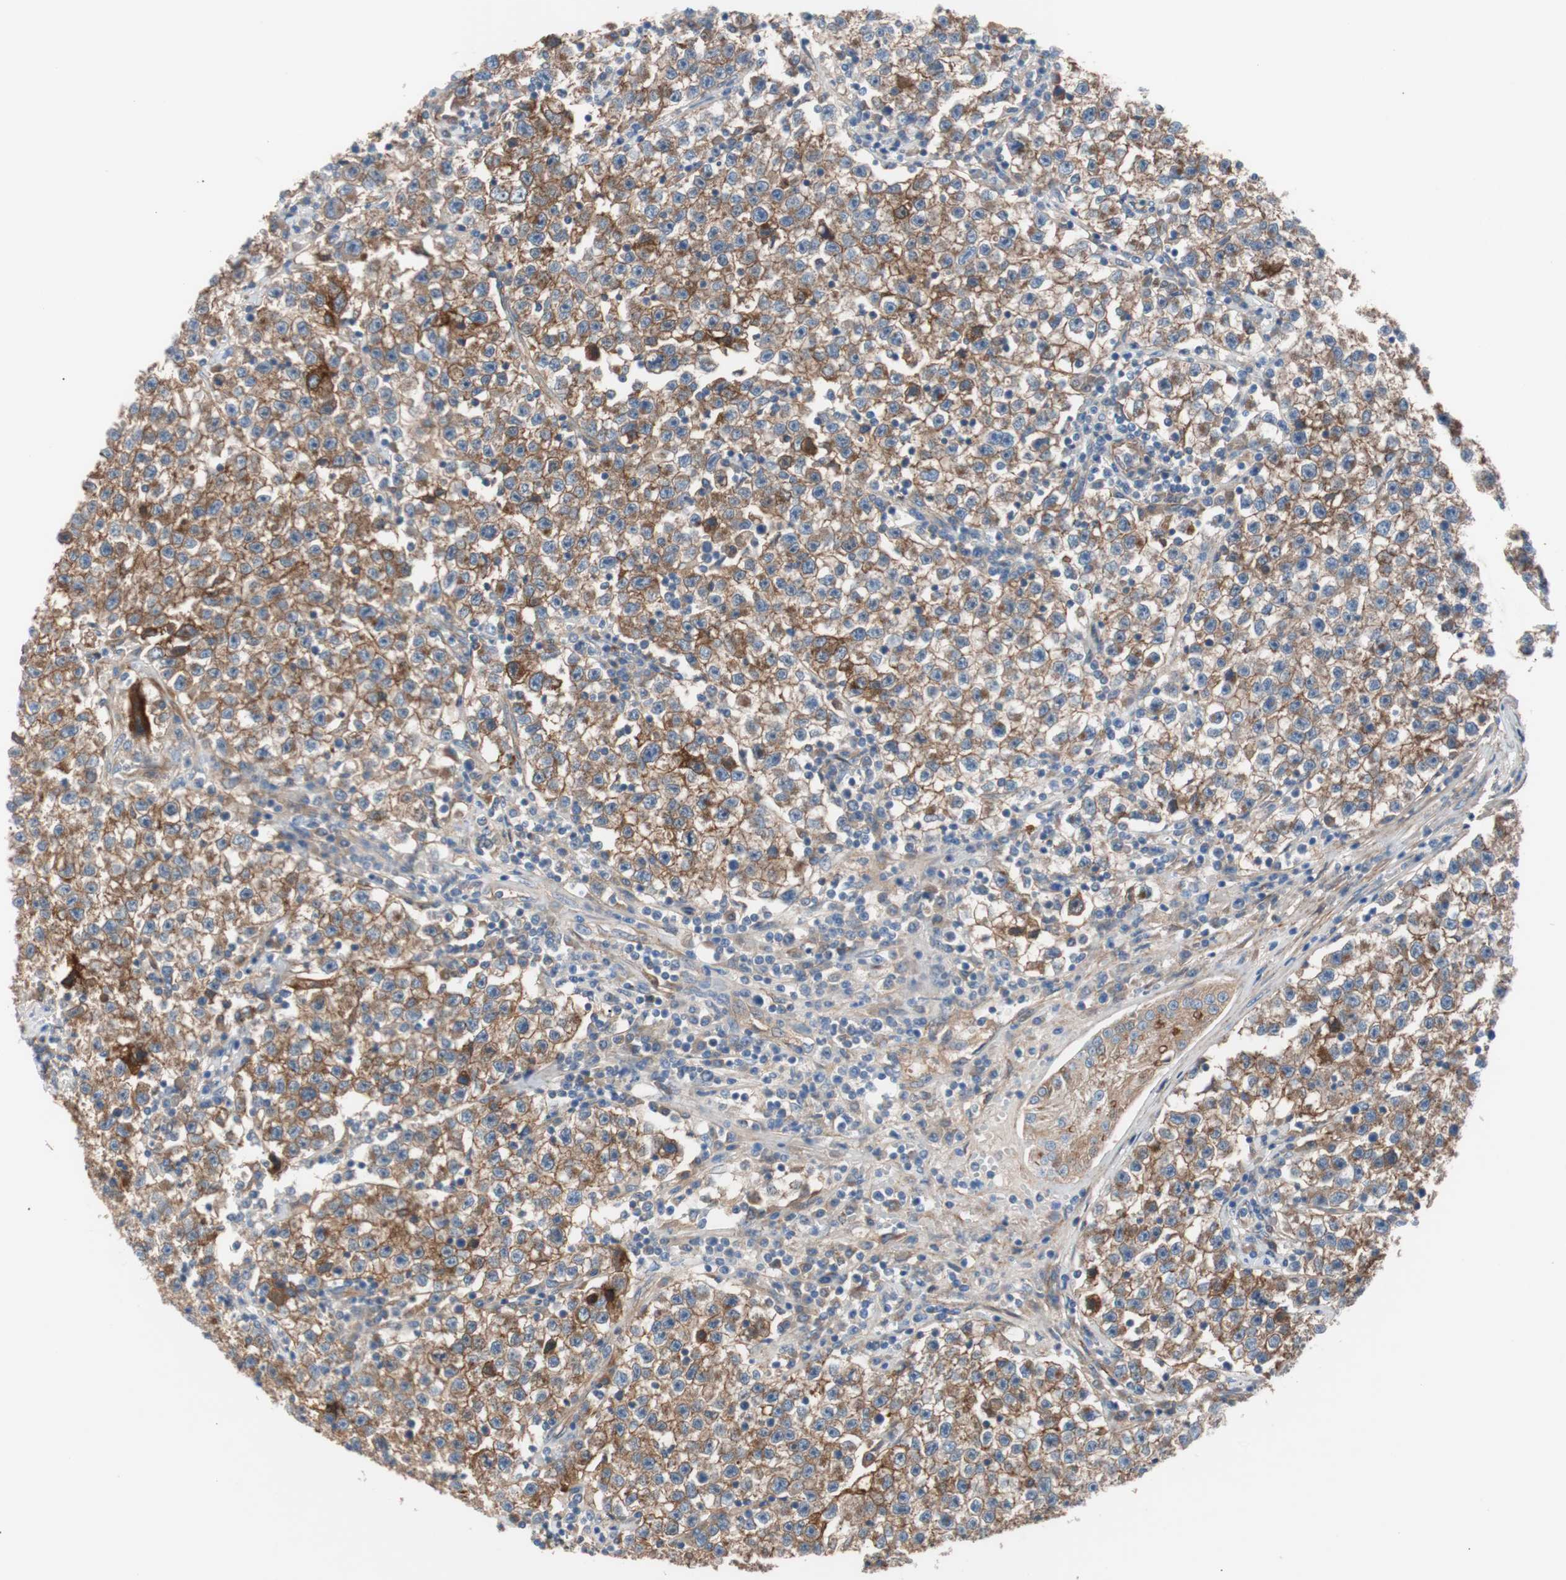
{"staining": {"intensity": "weak", "quantity": "25%-75%", "location": "cytoplasmic/membranous"}, "tissue": "testis cancer", "cell_type": "Tumor cells", "image_type": "cancer", "snomed": [{"axis": "morphology", "description": "Seminoma, NOS"}, {"axis": "topography", "description": "Testis"}], "caption": "The image exhibits staining of seminoma (testis), revealing weak cytoplasmic/membranous protein staining (brown color) within tumor cells.", "gene": "SPINT1", "patient": {"sex": "male", "age": 22}}